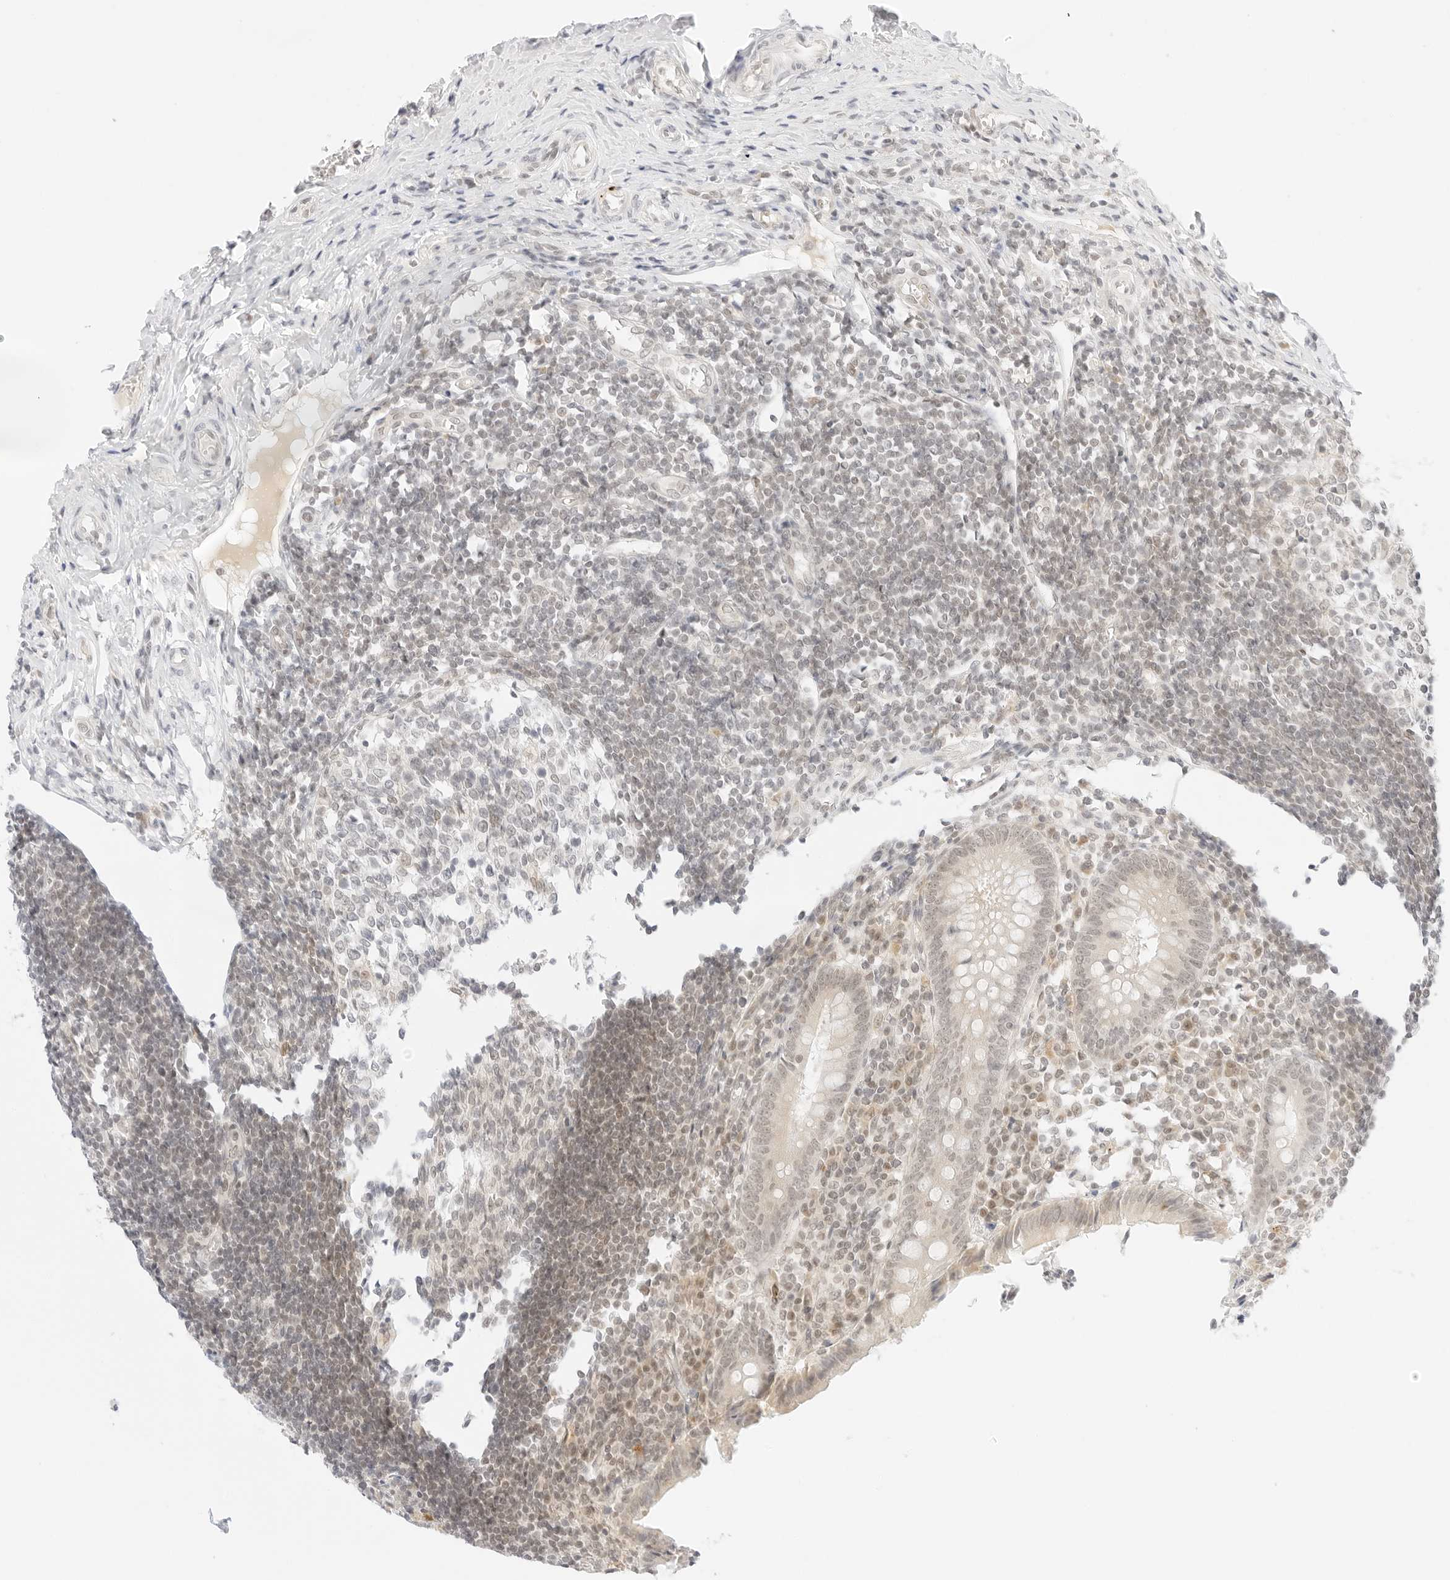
{"staining": {"intensity": "weak", "quantity": "<25%", "location": "nuclear"}, "tissue": "appendix", "cell_type": "Glandular cells", "image_type": "normal", "snomed": [{"axis": "morphology", "description": "Normal tissue, NOS"}, {"axis": "topography", "description": "Appendix"}], "caption": "There is no significant staining in glandular cells of appendix. (Stains: DAB (3,3'-diaminobenzidine) immunohistochemistry (IHC) with hematoxylin counter stain, Microscopy: brightfield microscopy at high magnification).", "gene": "POLR3C", "patient": {"sex": "female", "age": 17}}